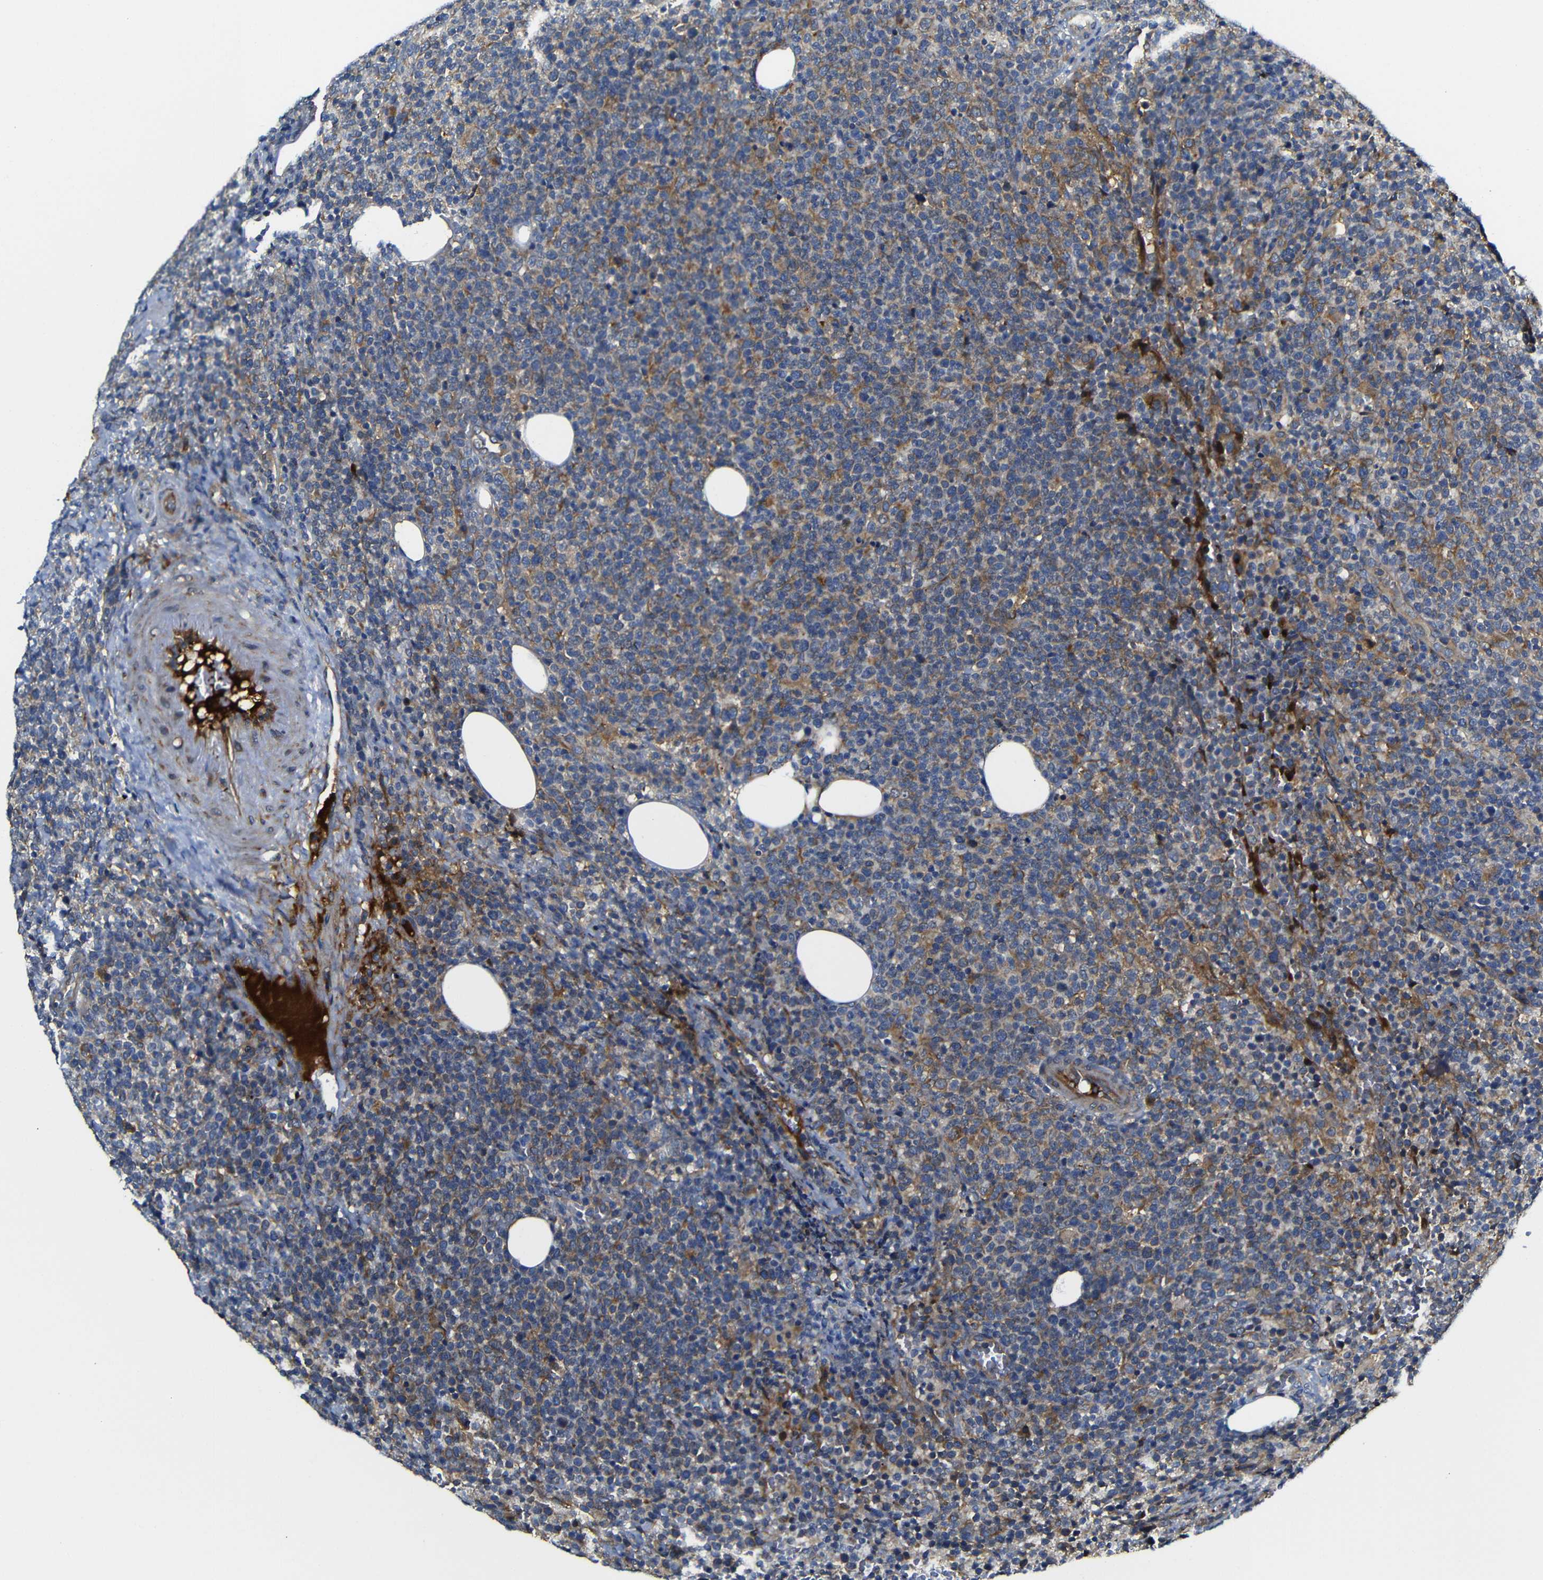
{"staining": {"intensity": "moderate", "quantity": "25%-75%", "location": "cytoplasmic/membranous"}, "tissue": "lymphoma", "cell_type": "Tumor cells", "image_type": "cancer", "snomed": [{"axis": "morphology", "description": "Malignant lymphoma, non-Hodgkin's type, High grade"}, {"axis": "topography", "description": "Lymph node"}], "caption": "Immunohistochemical staining of human malignant lymphoma, non-Hodgkin's type (high-grade) exhibits moderate cytoplasmic/membranous protein positivity in approximately 25%-75% of tumor cells.", "gene": "CLCC1", "patient": {"sex": "male", "age": 61}}